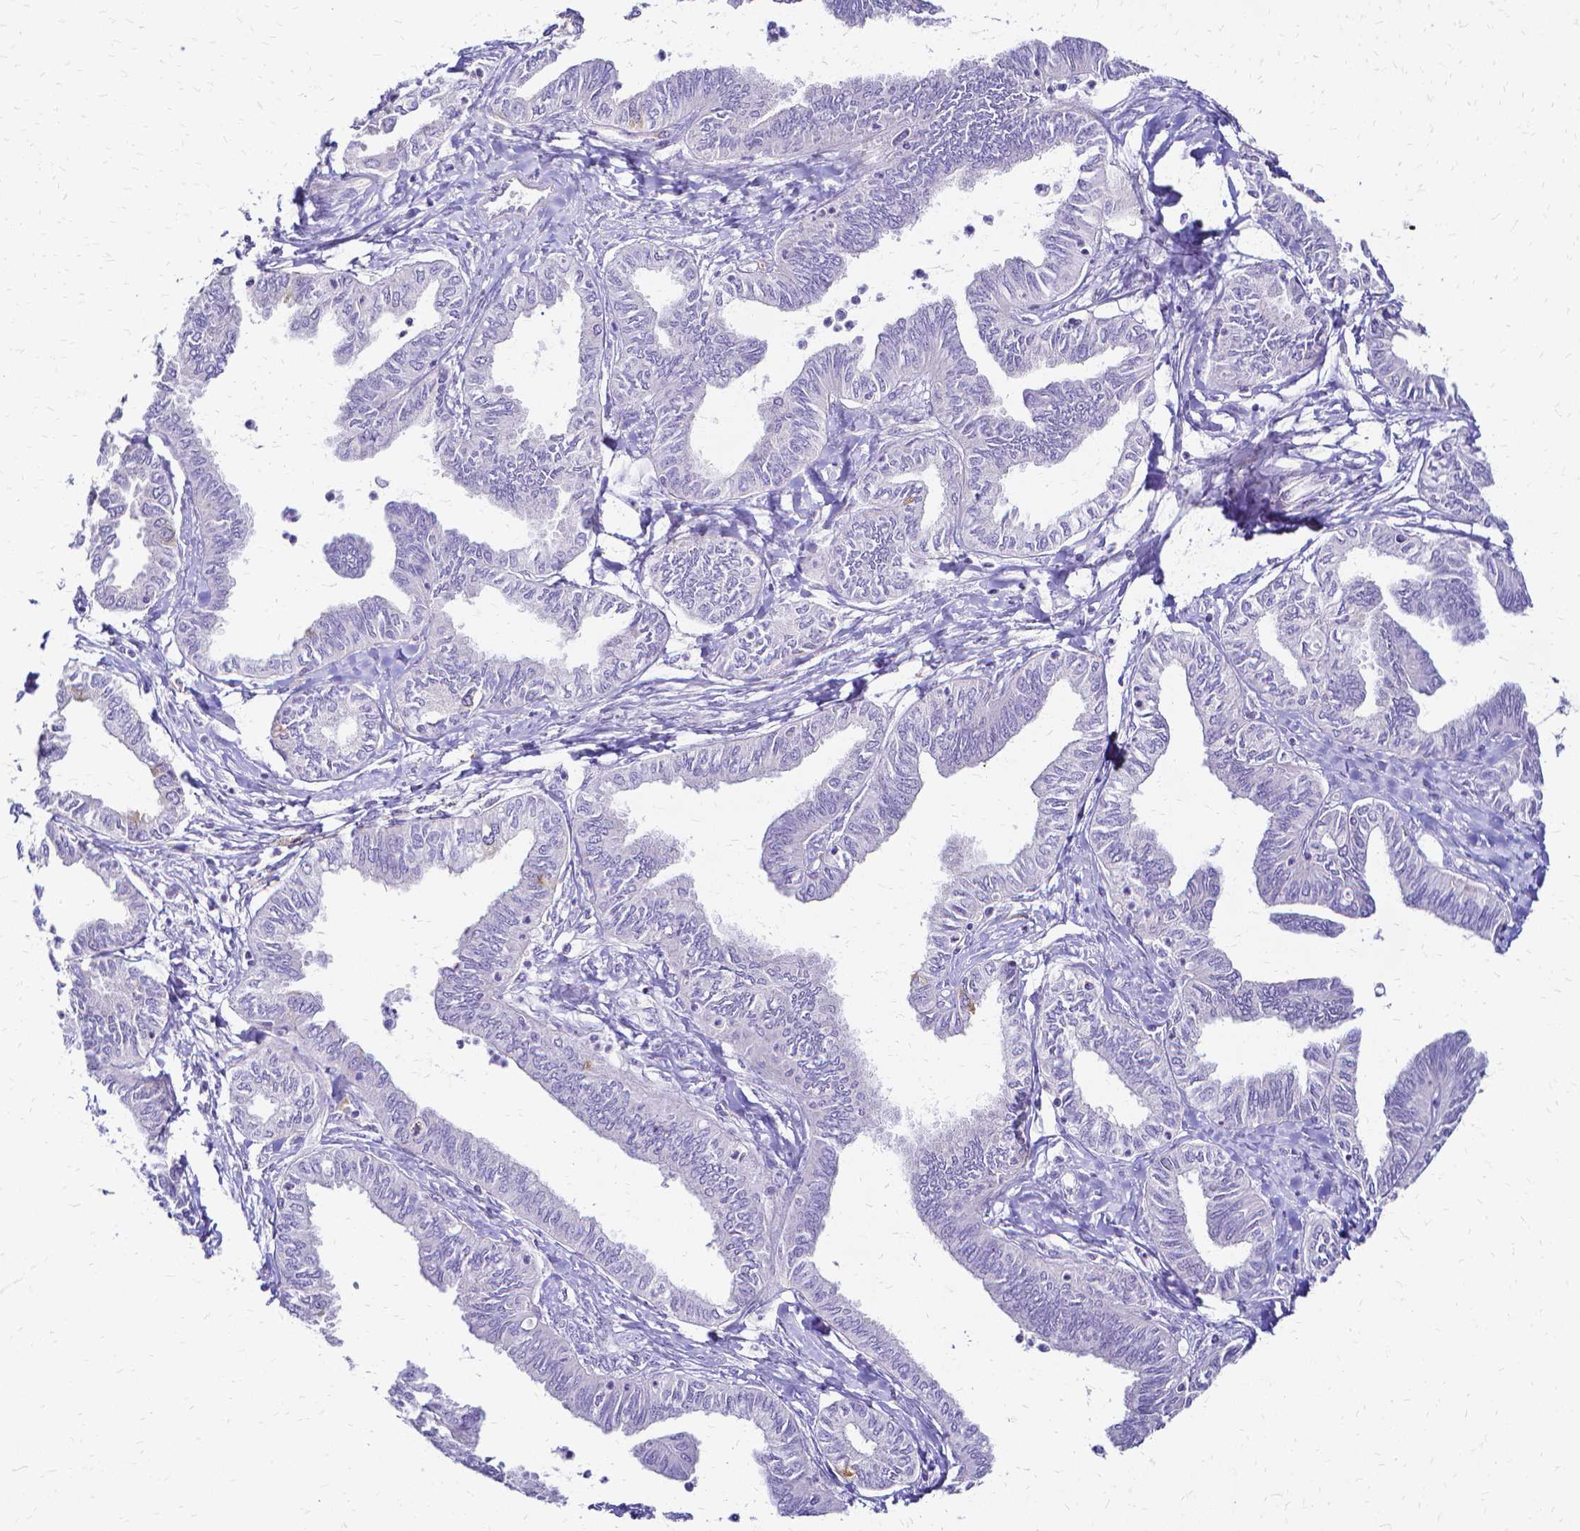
{"staining": {"intensity": "negative", "quantity": "none", "location": "none"}, "tissue": "ovarian cancer", "cell_type": "Tumor cells", "image_type": "cancer", "snomed": [{"axis": "morphology", "description": "Carcinoma, endometroid"}, {"axis": "topography", "description": "Ovary"}], "caption": "High magnification brightfield microscopy of ovarian cancer (endometroid carcinoma) stained with DAB (brown) and counterstained with hematoxylin (blue): tumor cells show no significant positivity.", "gene": "CCNB1", "patient": {"sex": "female", "age": 70}}